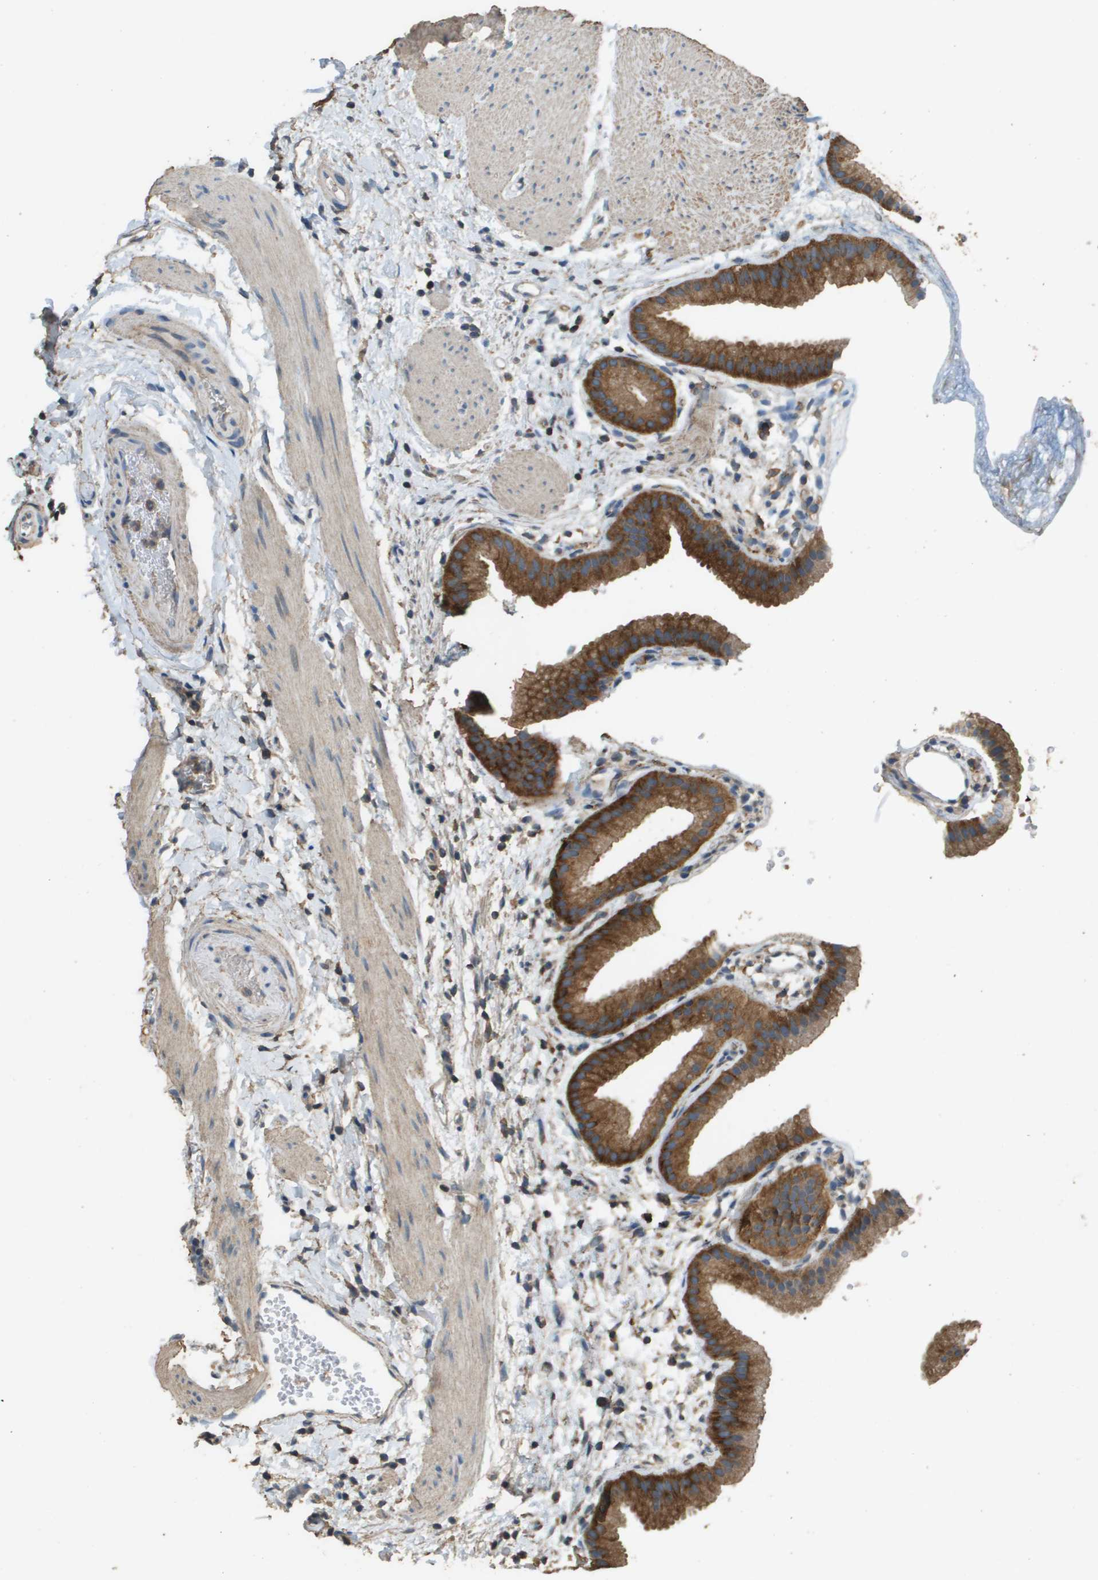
{"staining": {"intensity": "strong", "quantity": ">75%", "location": "cytoplasmic/membranous"}, "tissue": "gallbladder", "cell_type": "Glandular cells", "image_type": "normal", "snomed": [{"axis": "morphology", "description": "Normal tissue, NOS"}, {"axis": "topography", "description": "Gallbladder"}], "caption": "IHC micrograph of unremarkable human gallbladder stained for a protein (brown), which displays high levels of strong cytoplasmic/membranous positivity in approximately >75% of glandular cells.", "gene": "MS4A7", "patient": {"sex": "female", "age": 64}}